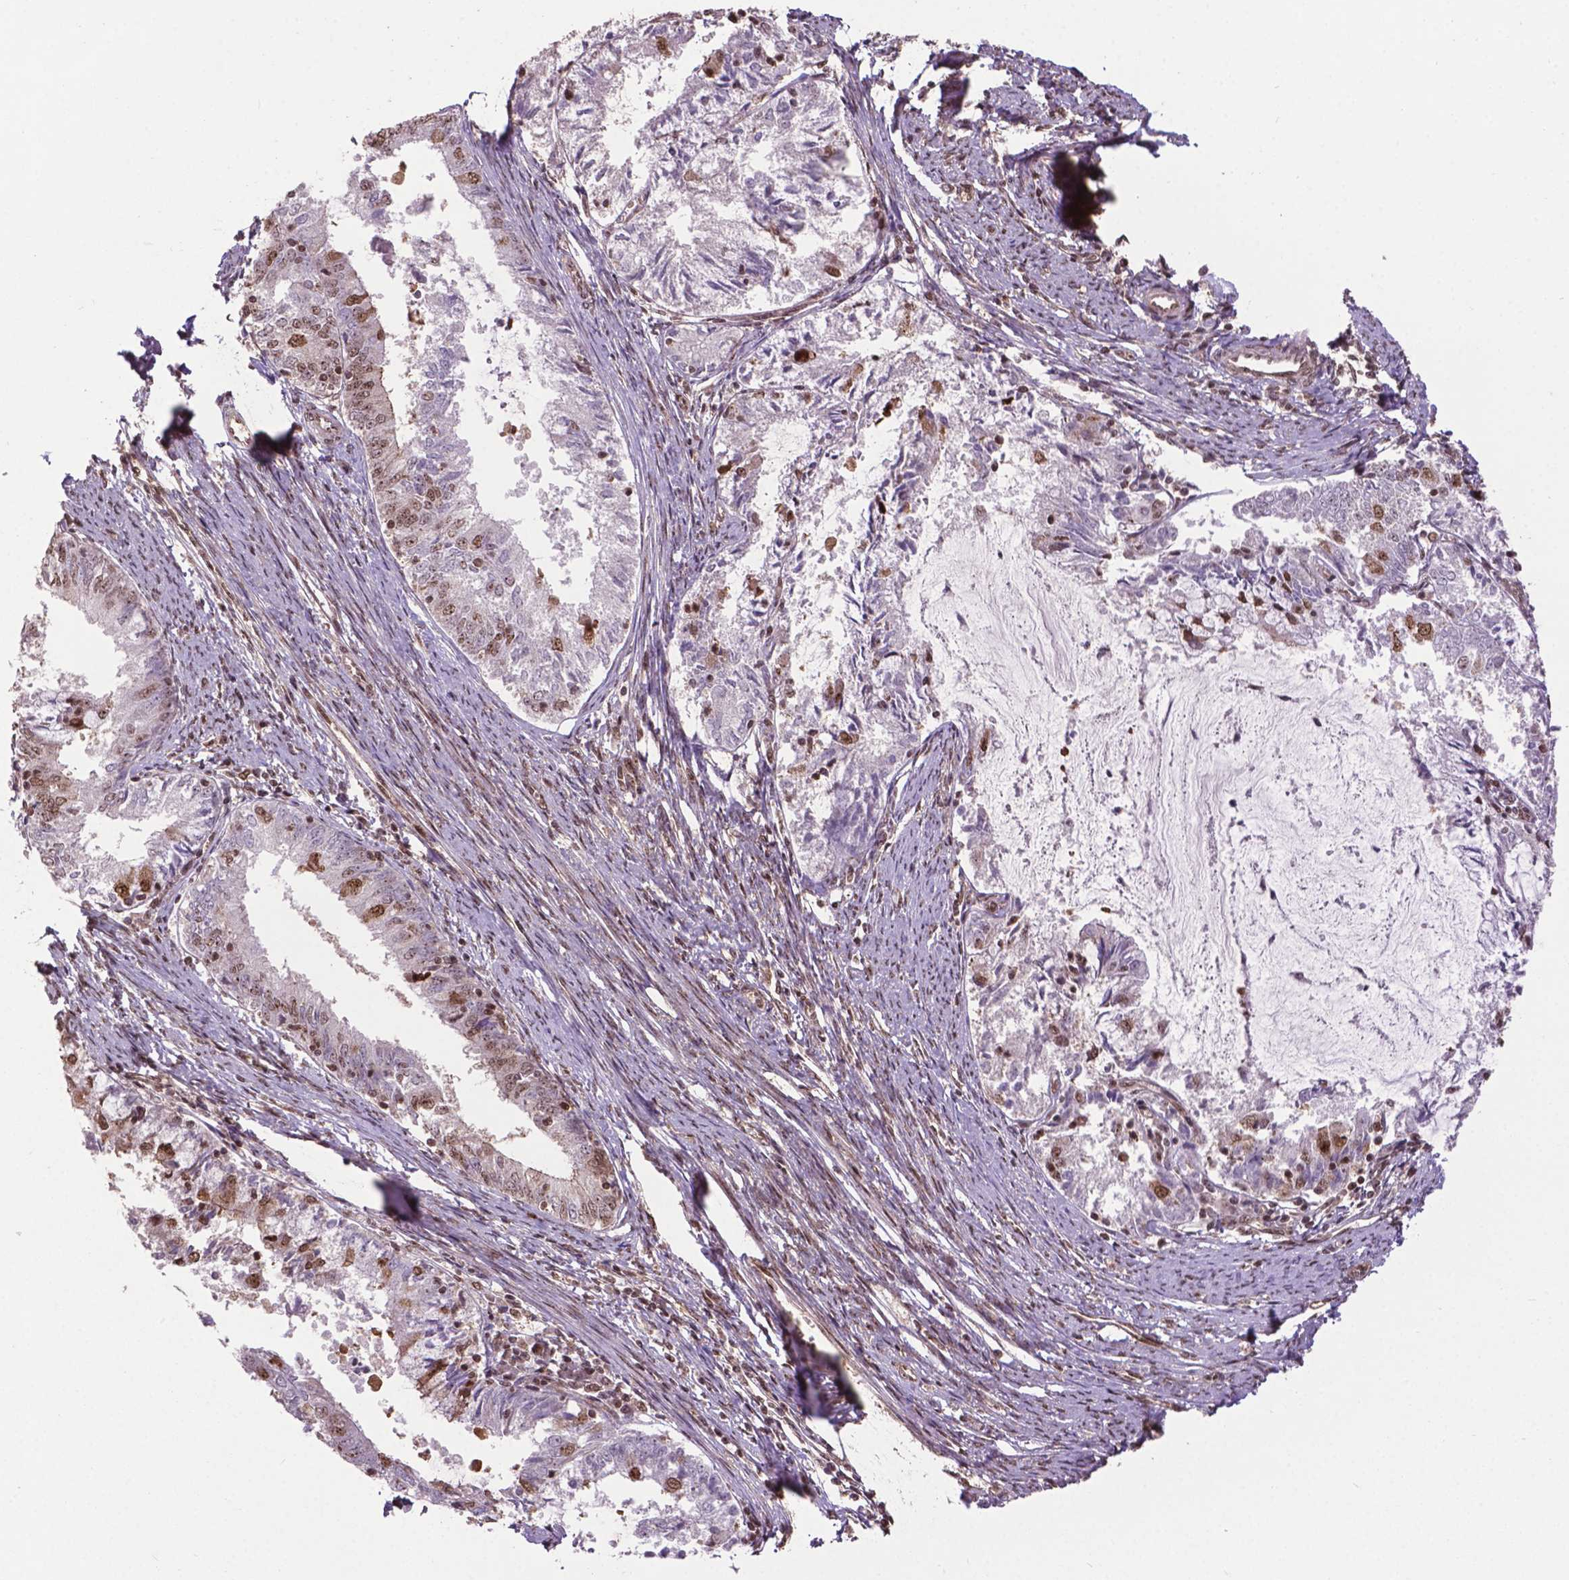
{"staining": {"intensity": "moderate", "quantity": "<25%", "location": "nuclear"}, "tissue": "endometrial cancer", "cell_type": "Tumor cells", "image_type": "cancer", "snomed": [{"axis": "morphology", "description": "Adenocarcinoma, NOS"}, {"axis": "topography", "description": "Endometrium"}], "caption": "IHC image of endometrial cancer stained for a protein (brown), which displays low levels of moderate nuclear positivity in approximately <25% of tumor cells.", "gene": "CSNK2A1", "patient": {"sex": "female", "age": 57}}